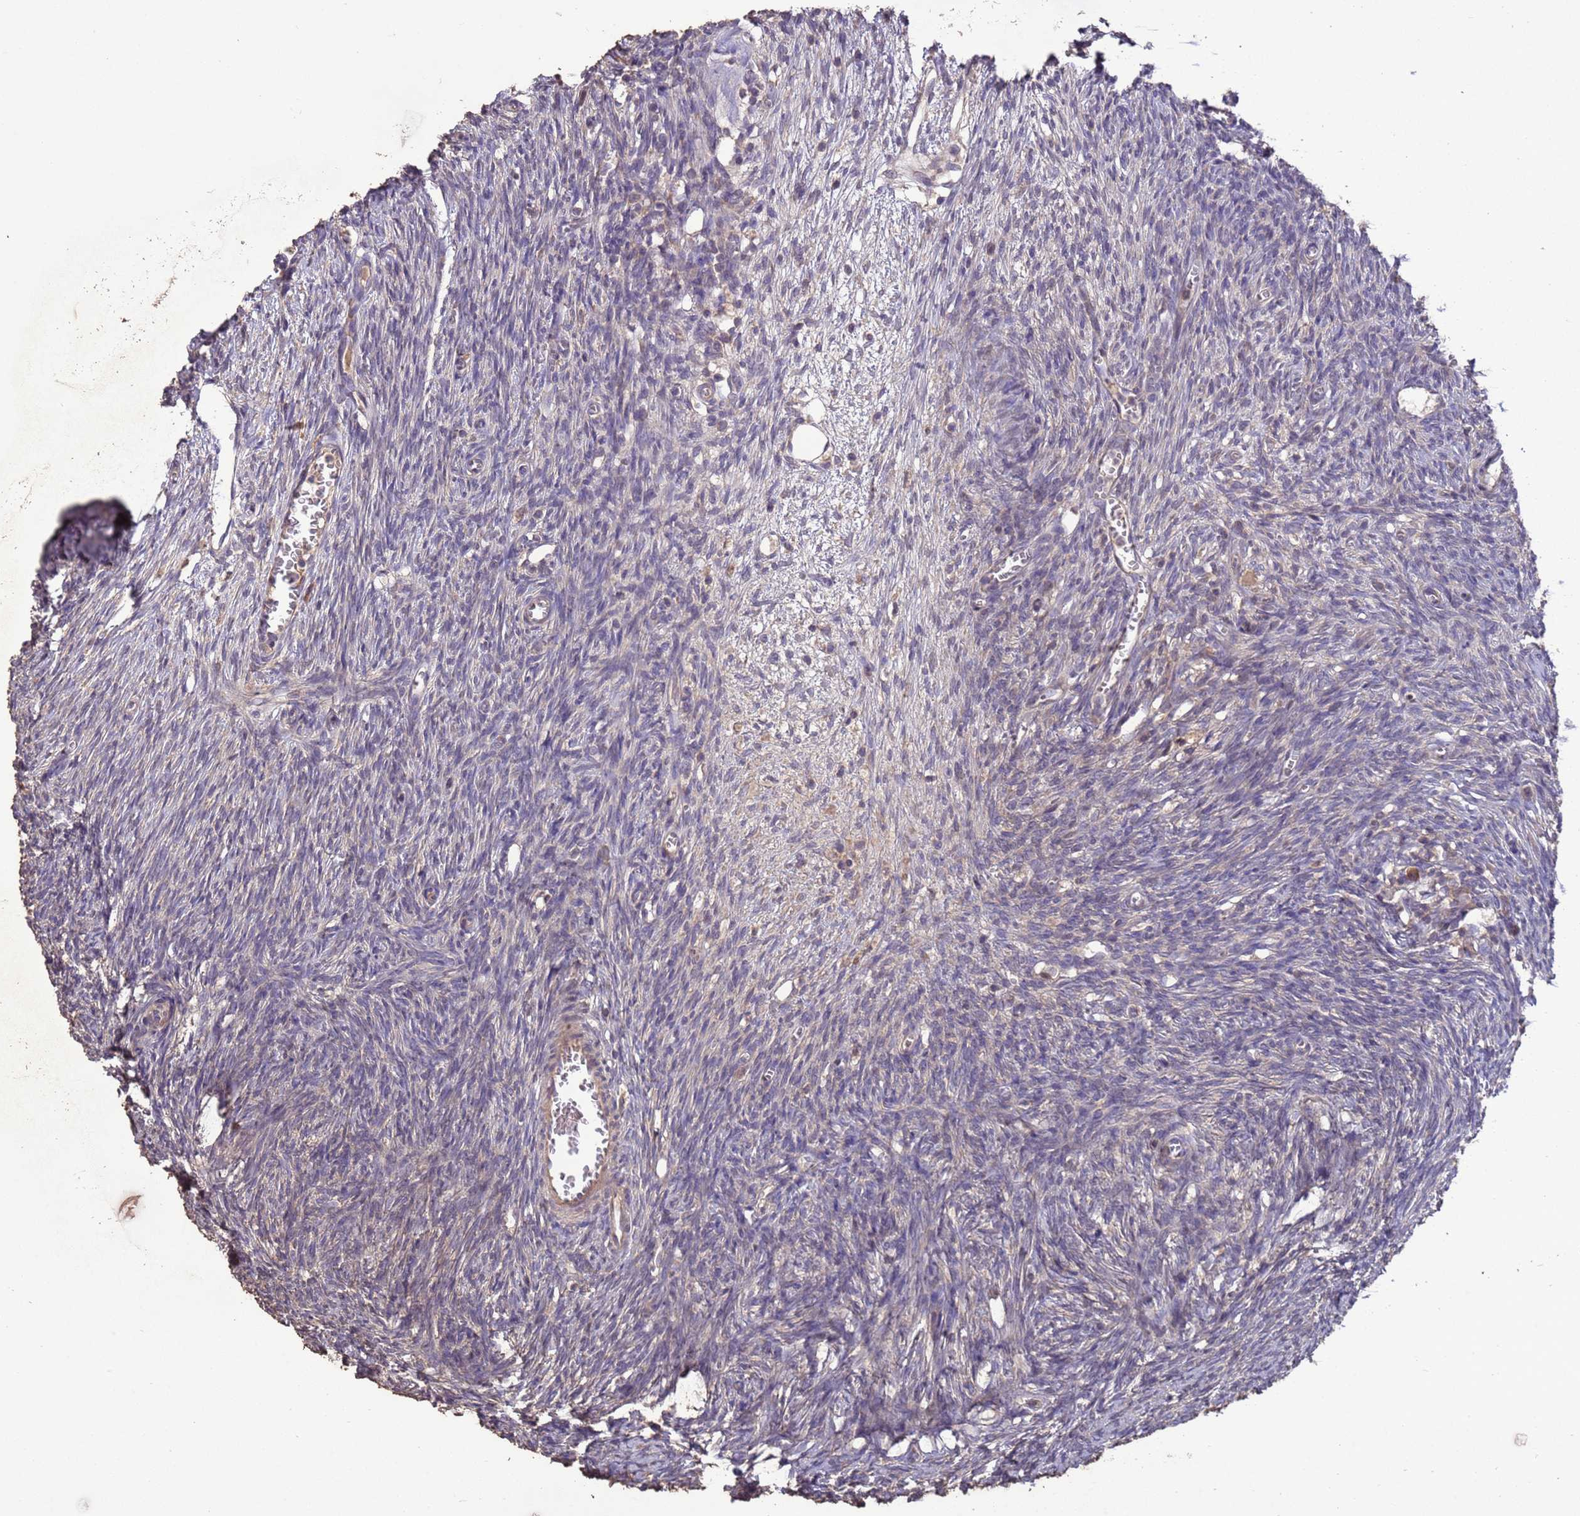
{"staining": {"intensity": "moderate", "quantity": "<25%", "location": "cytoplasmic/membranous,nuclear"}, "tissue": "ovary", "cell_type": "Ovarian stroma cells", "image_type": "normal", "snomed": [{"axis": "morphology", "description": "Normal tissue, NOS"}, {"axis": "topography", "description": "Ovary"}], "caption": "Immunohistochemistry (DAB) staining of unremarkable human ovary demonstrates moderate cytoplasmic/membranous,nuclear protein positivity in about <25% of ovarian stroma cells.", "gene": "SLC9B2", "patient": {"sex": "female", "age": 44}}